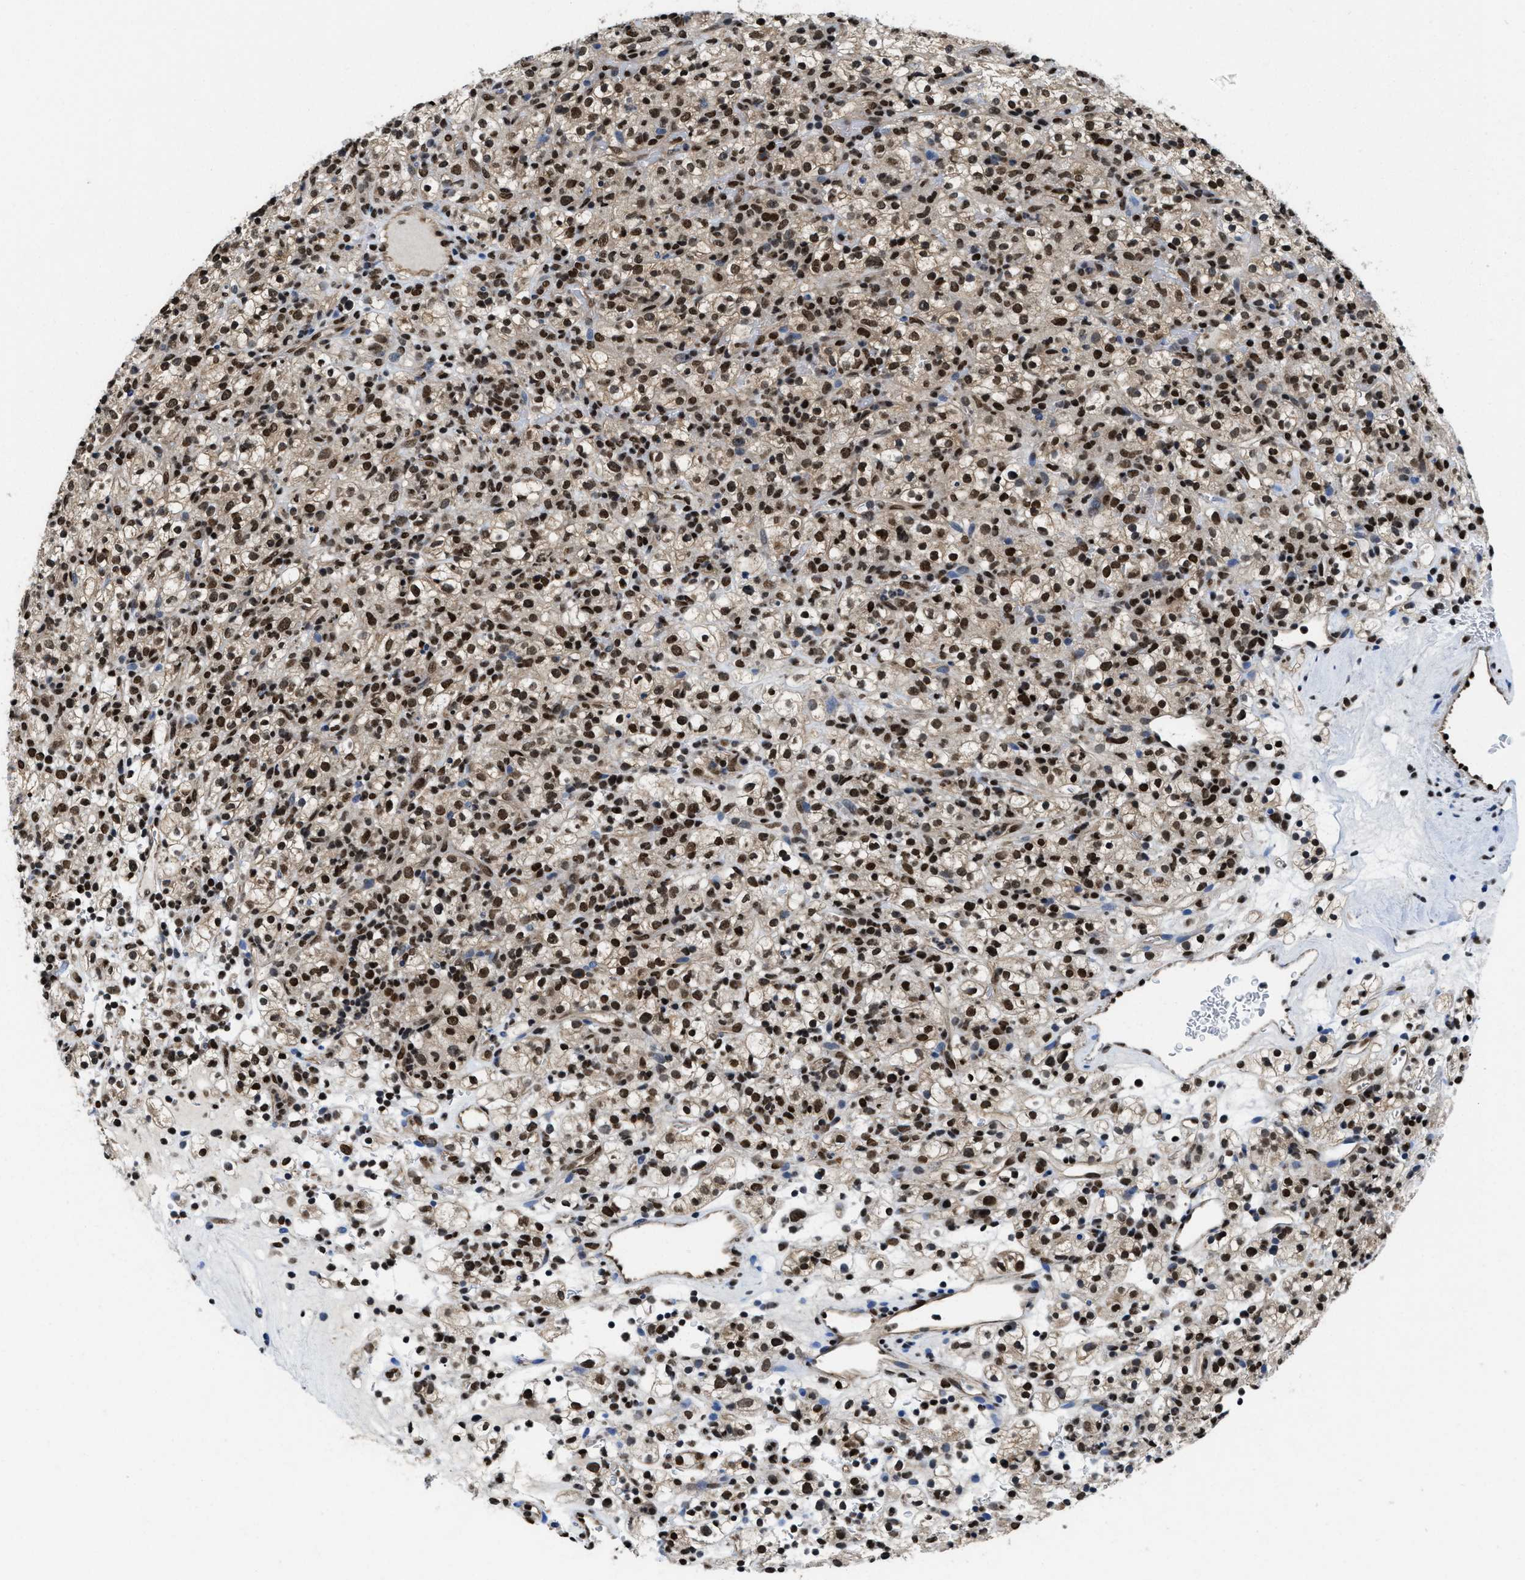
{"staining": {"intensity": "strong", "quantity": ">75%", "location": "nuclear"}, "tissue": "renal cancer", "cell_type": "Tumor cells", "image_type": "cancer", "snomed": [{"axis": "morphology", "description": "Normal tissue, NOS"}, {"axis": "morphology", "description": "Adenocarcinoma, NOS"}, {"axis": "topography", "description": "Kidney"}], "caption": "Immunohistochemistry staining of renal adenocarcinoma, which exhibits high levels of strong nuclear staining in about >75% of tumor cells indicating strong nuclear protein expression. The staining was performed using DAB (3,3'-diaminobenzidine) (brown) for protein detection and nuclei were counterstained in hematoxylin (blue).", "gene": "SAFB", "patient": {"sex": "female", "age": 72}}